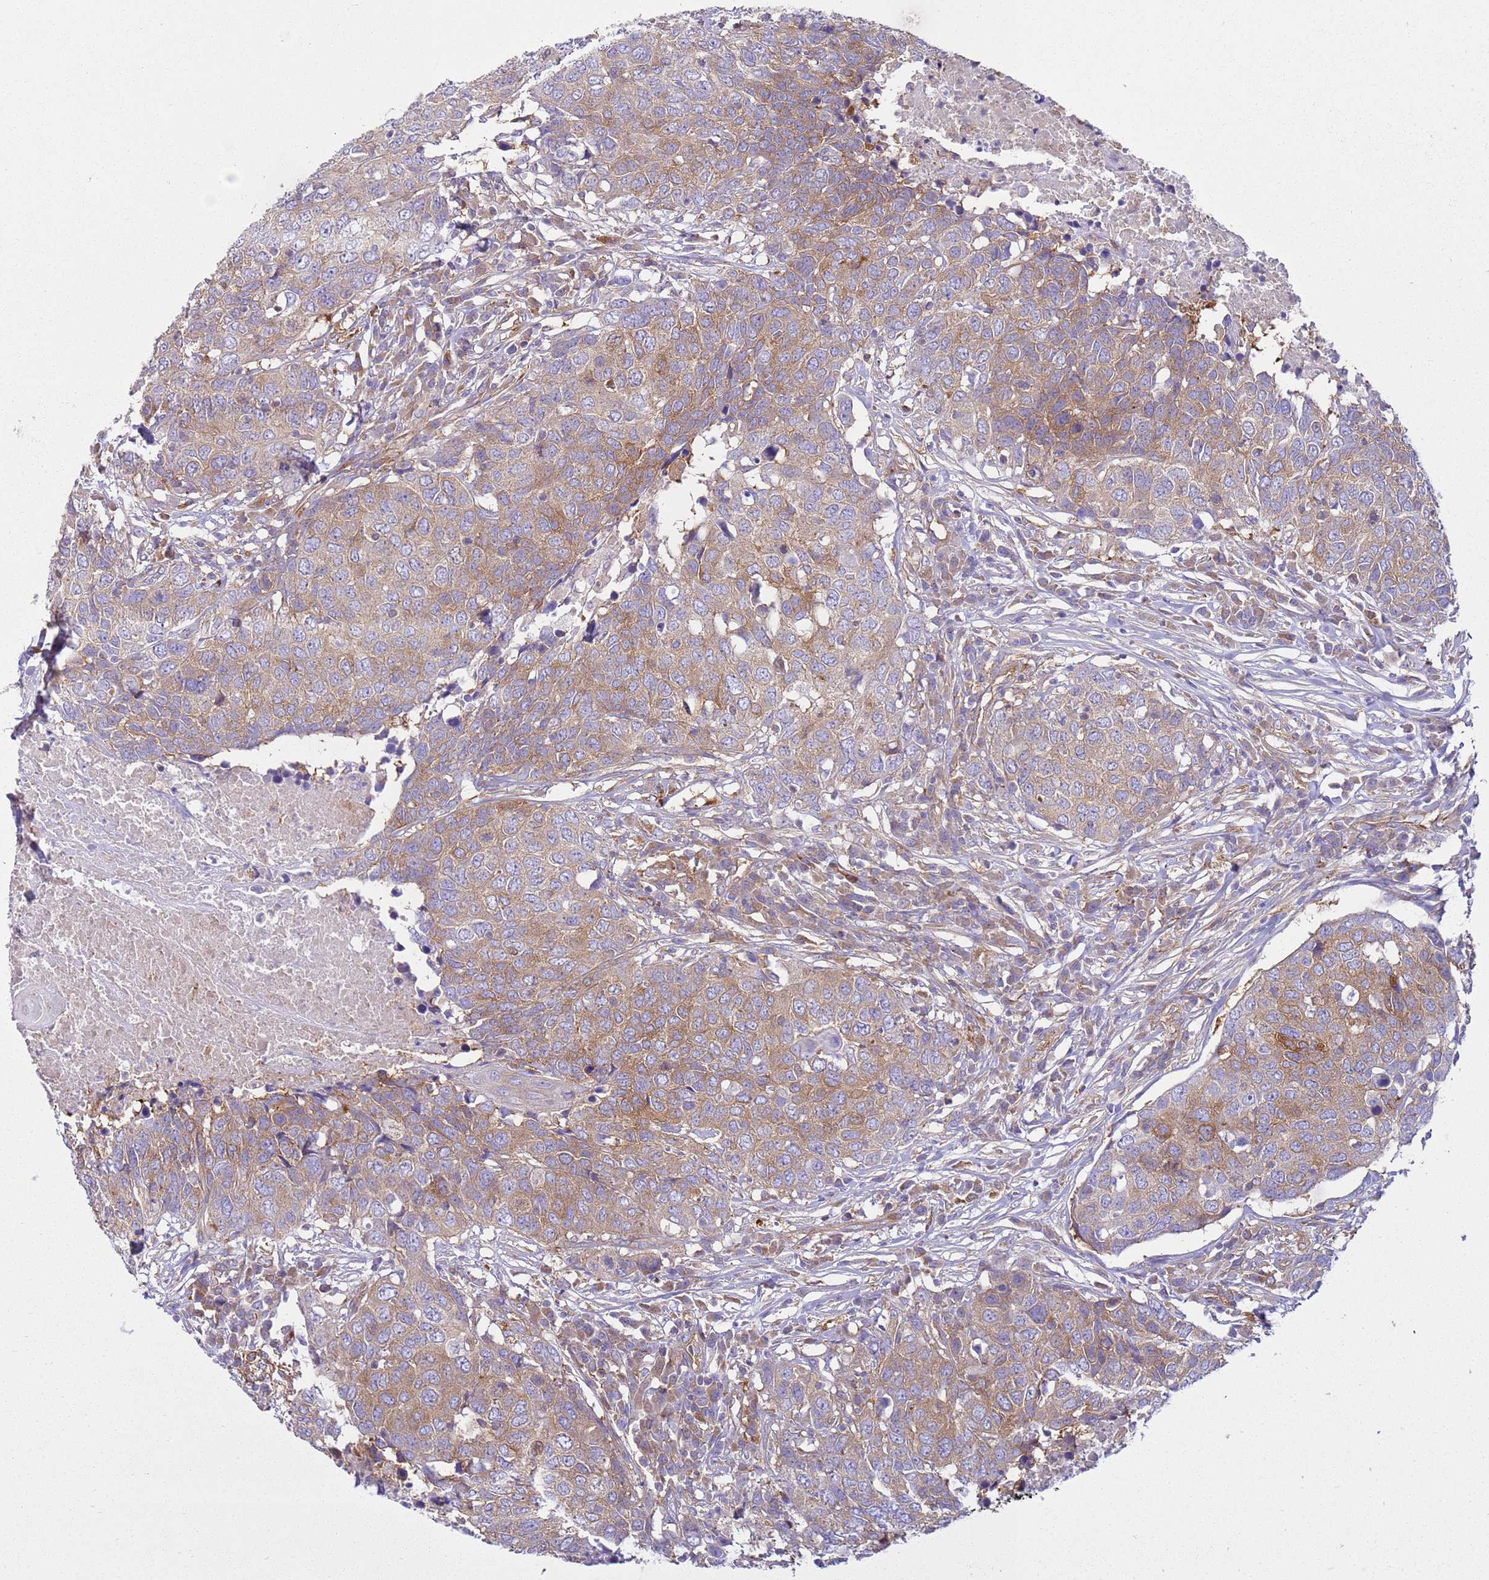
{"staining": {"intensity": "moderate", "quantity": "25%-75%", "location": "cytoplasmic/membranous"}, "tissue": "head and neck cancer", "cell_type": "Tumor cells", "image_type": "cancer", "snomed": [{"axis": "morphology", "description": "Squamous cell carcinoma, NOS"}, {"axis": "topography", "description": "Head-Neck"}], "caption": "The histopathology image displays staining of head and neck cancer, revealing moderate cytoplasmic/membranous protein expression (brown color) within tumor cells. (brown staining indicates protein expression, while blue staining denotes nuclei).", "gene": "SNX21", "patient": {"sex": "male", "age": 66}}